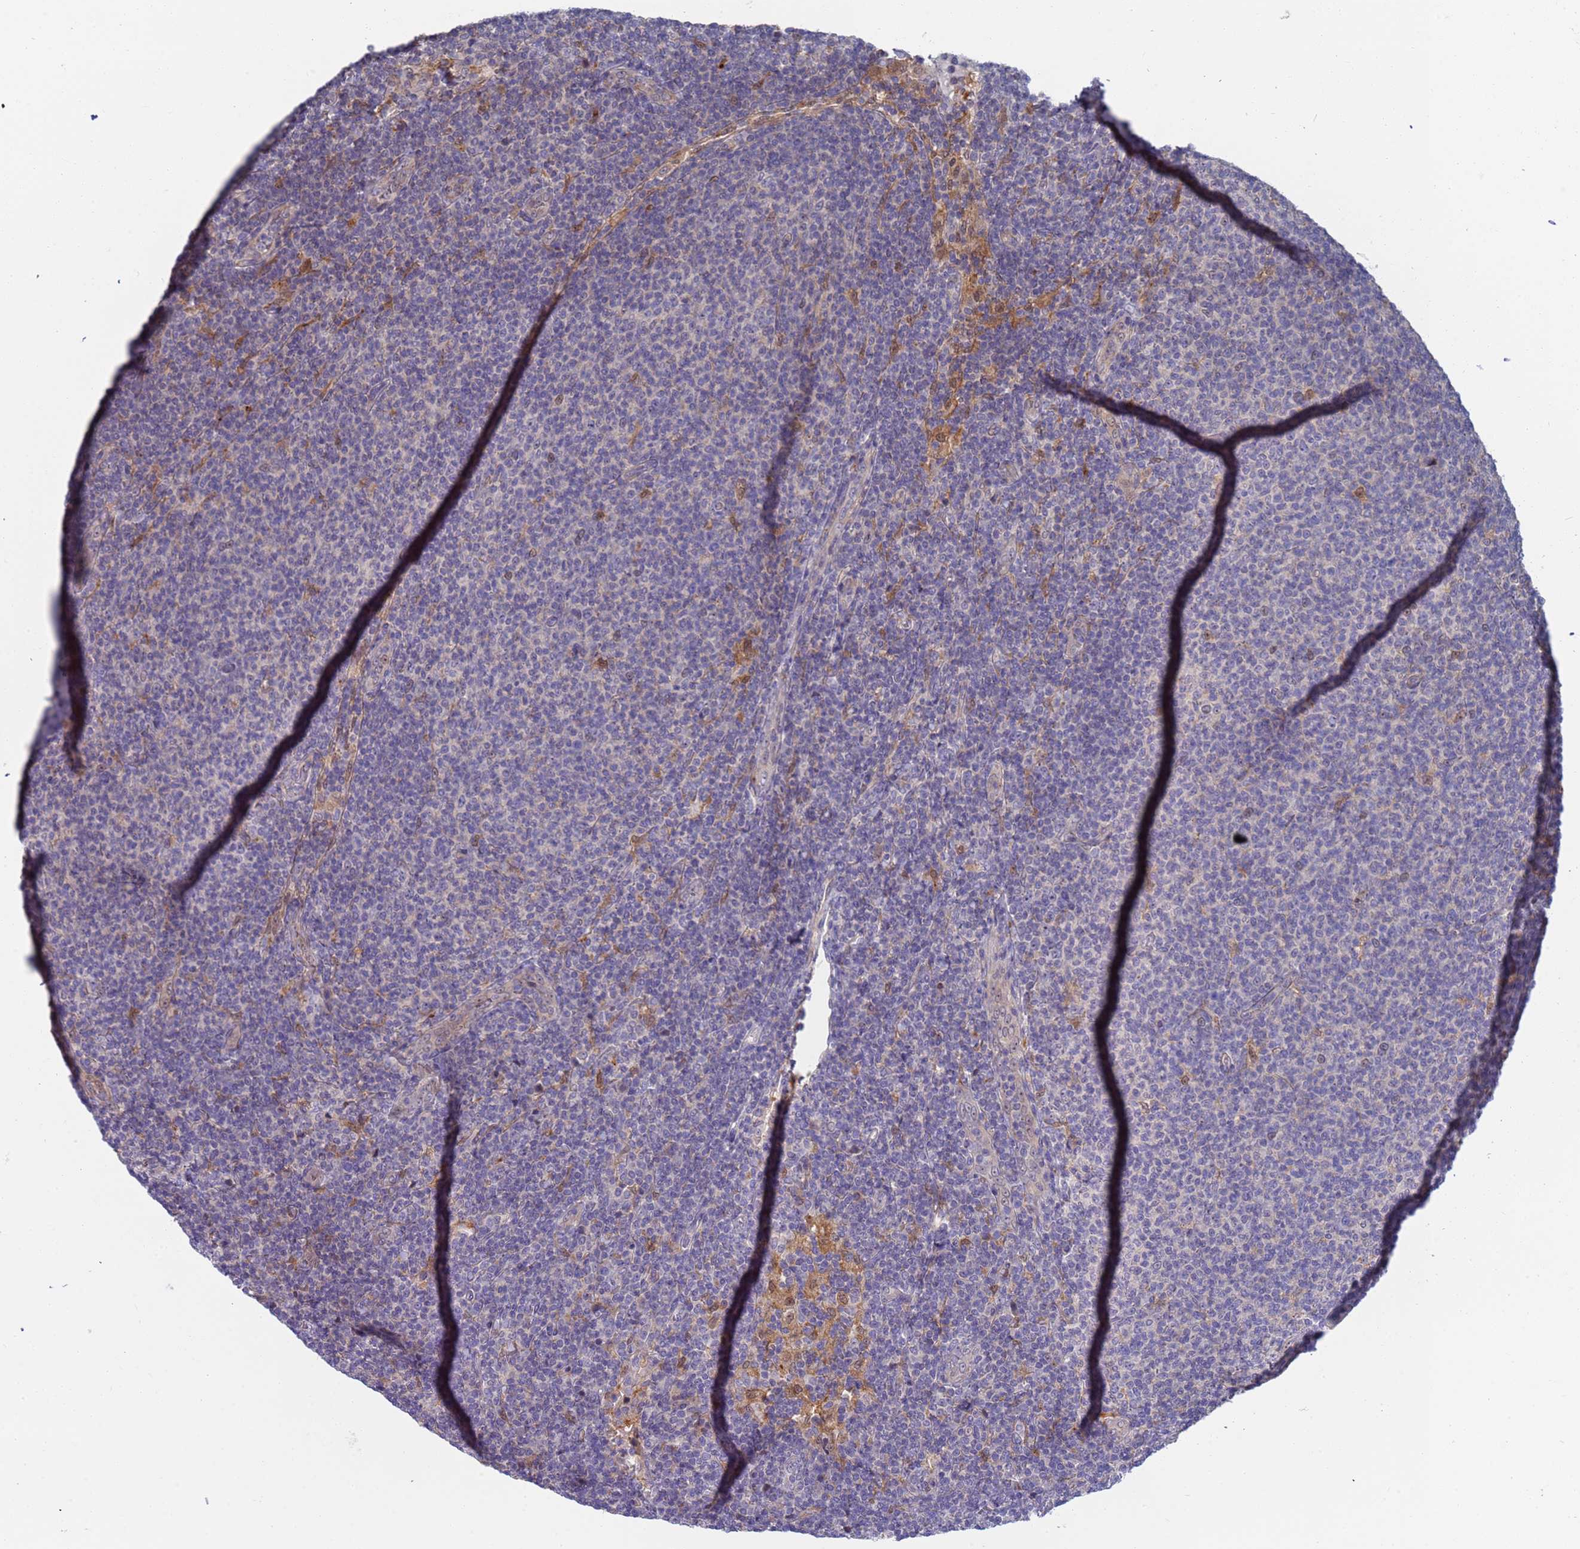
{"staining": {"intensity": "negative", "quantity": "none", "location": "none"}, "tissue": "lymphoma", "cell_type": "Tumor cells", "image_type": "cancer", "snomed": [{"axis": "morphology", "description": "Malignant lymphoma, non-Hodgkin's type, Low grade"}, {"axis": "topography", "description": "Lymph node"}], "caption": "Malignant lymphoma, non-Hodgkin's type (low-grade) stained for a protein using immunohistochemistry exhibits no positivity tumor cells.", "gene": "ENOSF1", "patient": {"sex": "male", "age": 66}}